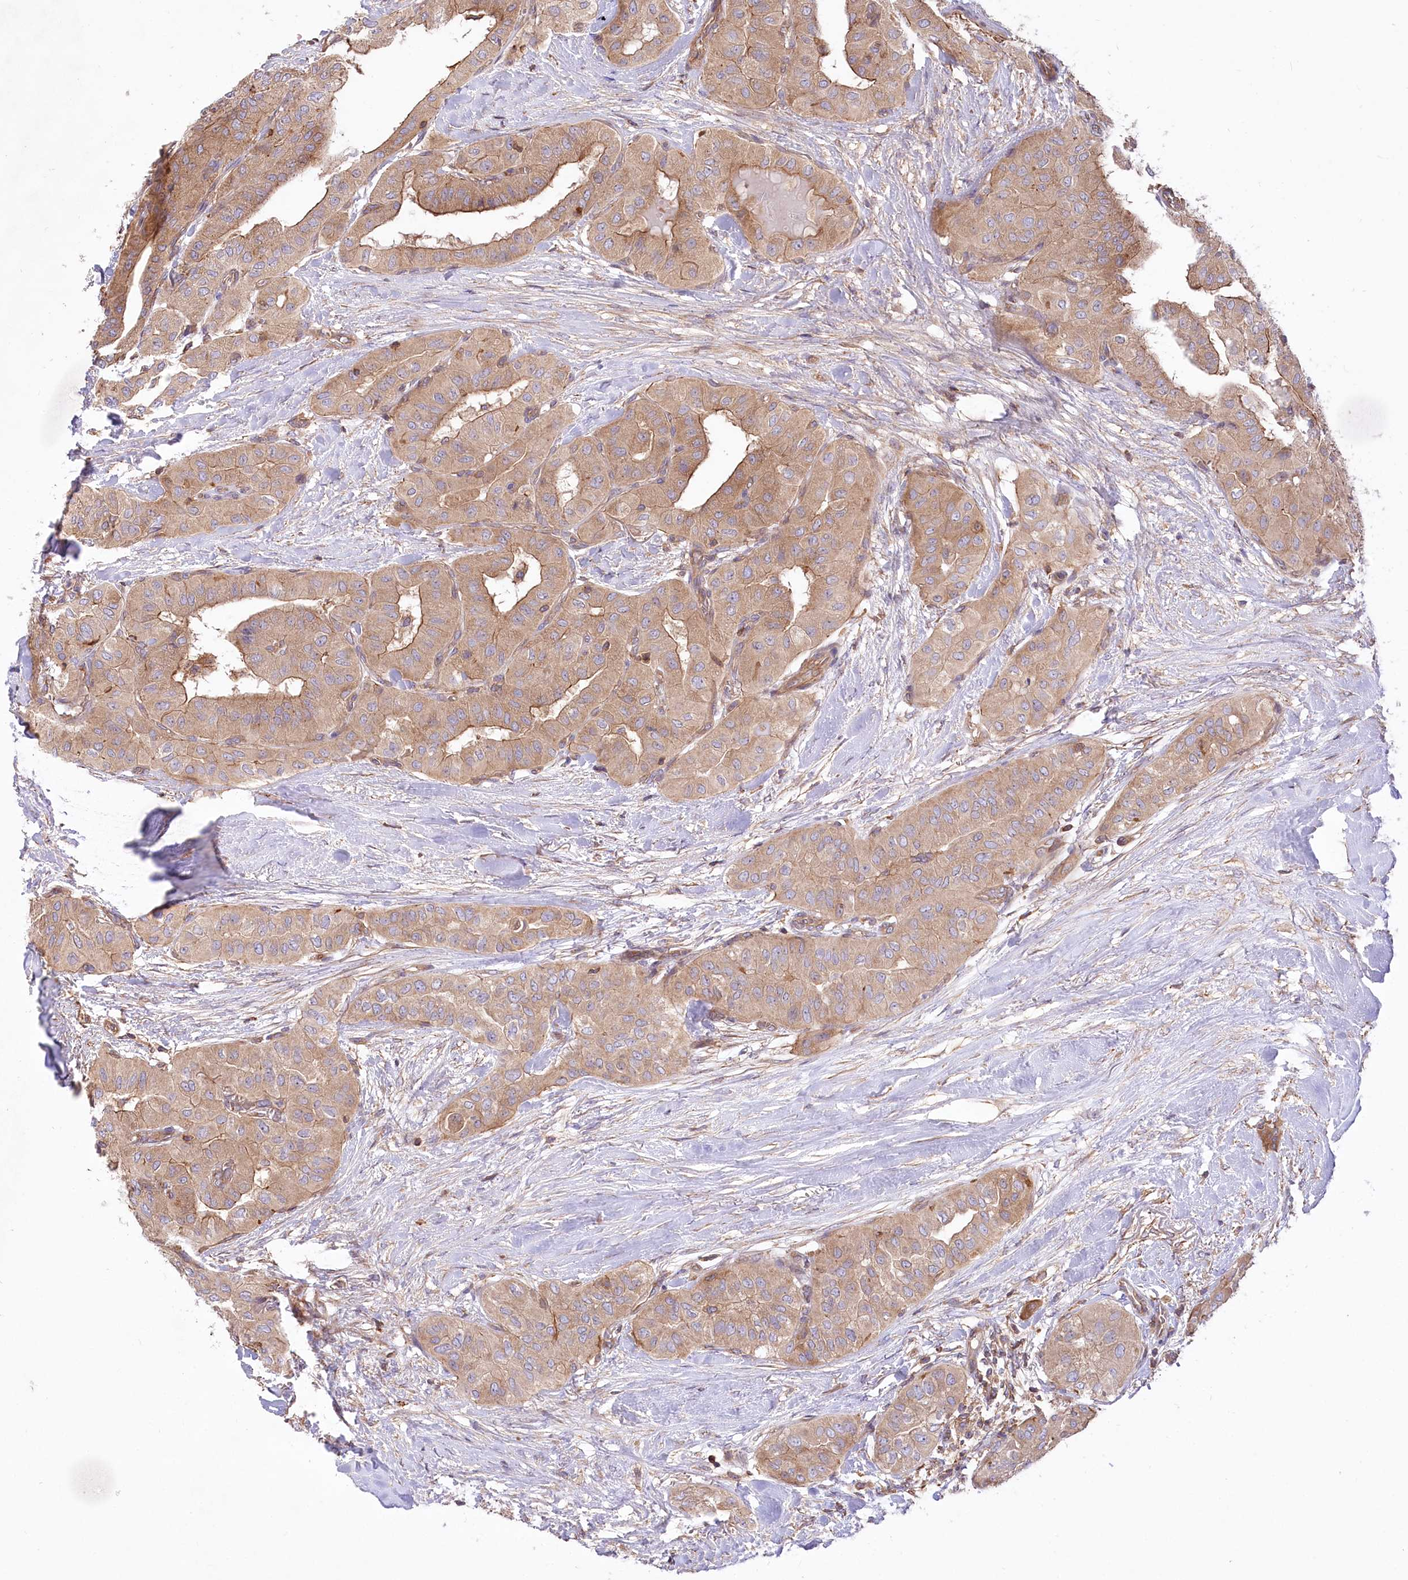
{"staining": {"intensity": "moderate", "quantity": "25%-75%", "location": "cytoplasmic/membranous"}, "tissue": "thyroid cancer", "cell_type": "Tumor cells", "image_type": "cancer", "snomed": [{"axis": "morphology", "description": "Papillary adenocarcinoma, NOS"}, {"axis": "topography", "description": "Thyroid gland"}], "caption": "Human papillary adenocarcinoma (thyroid) stained with a protein marker shows moderate staining in tumor cells.", "gene": "UMPS", "patient": {"sex": "female", "age": 59}}